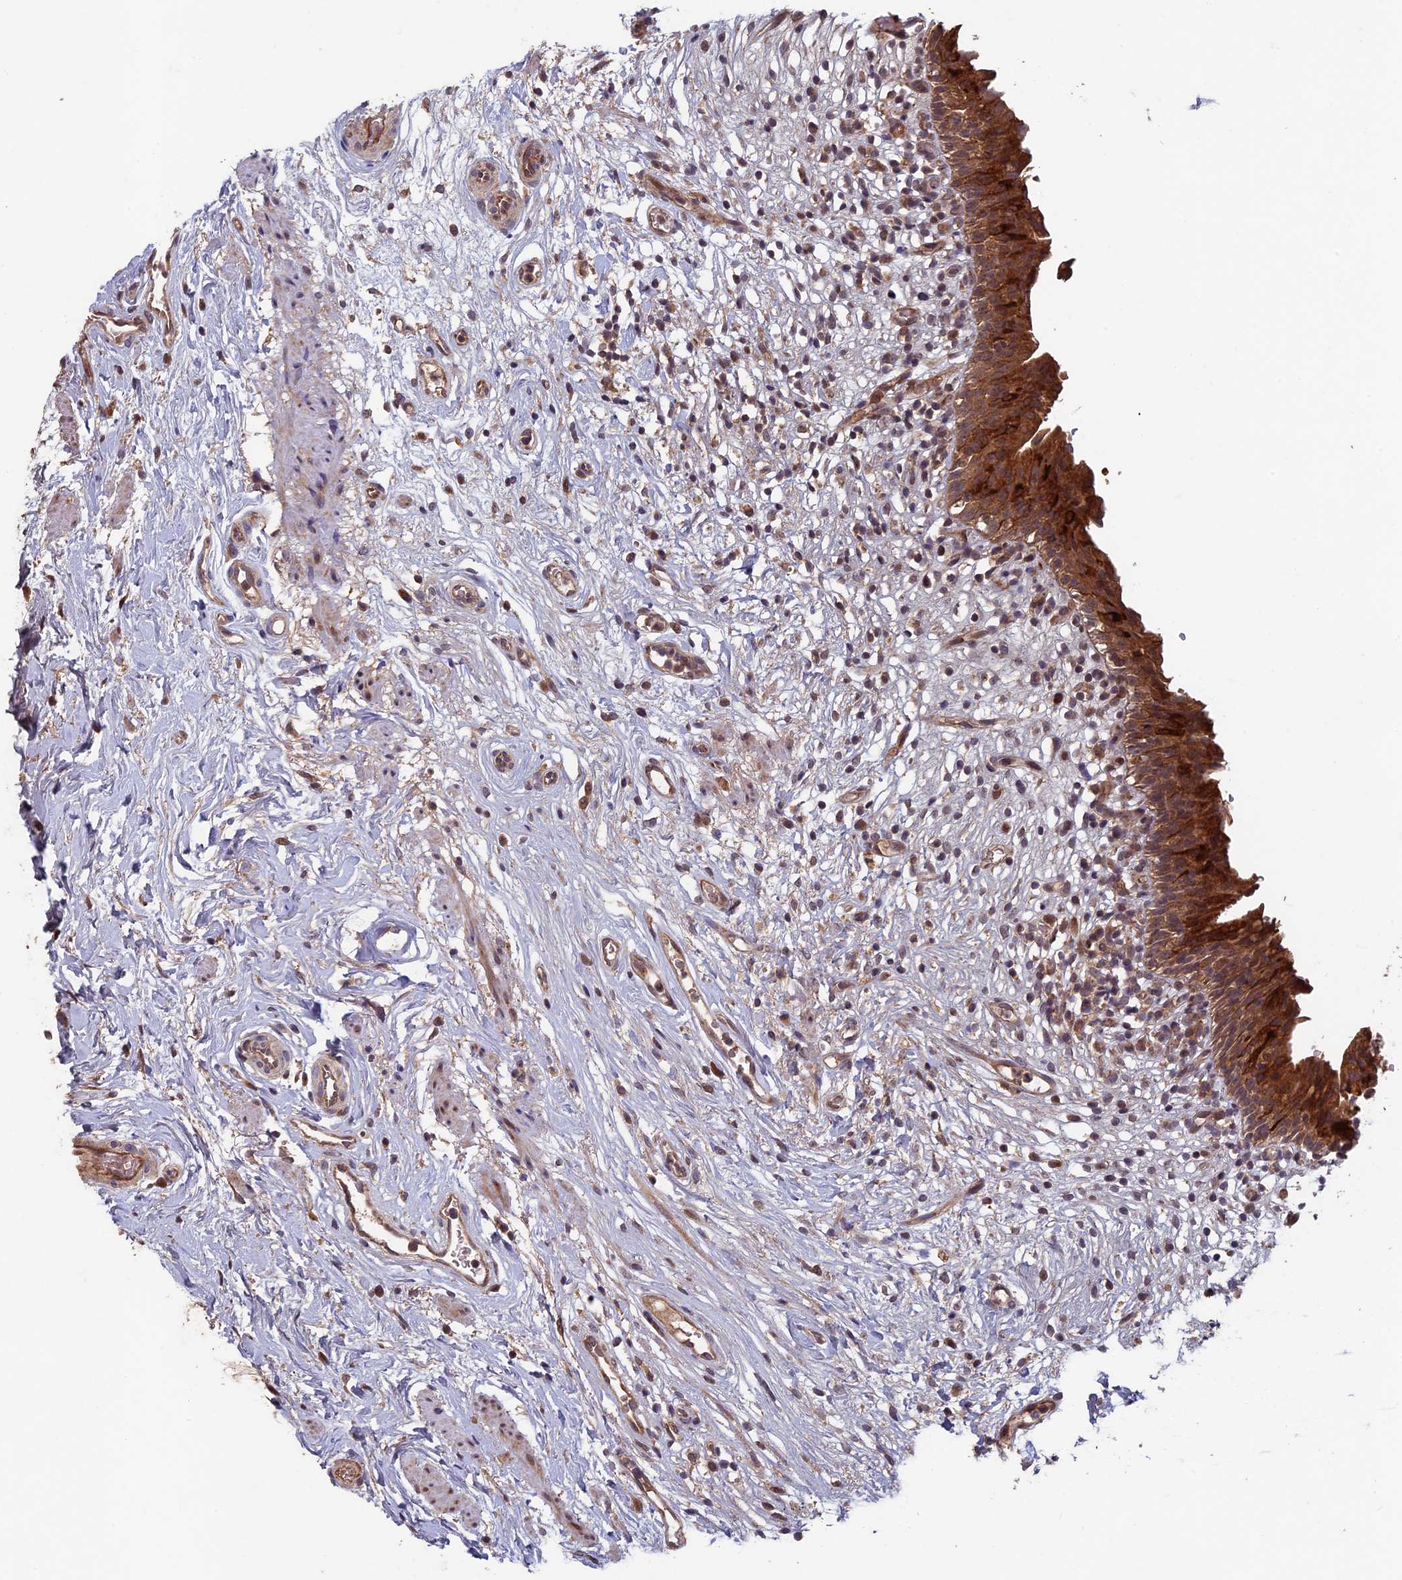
{"staining": {"intensity": "strong", "quantity": "25%-75%", "location": "cytoplasmic/membranous"}, "tissue": "urinary bladder", "cell_type": "Urothelial cells", "image_type": "normal", "snomed": [{"axis": "morphology", "description": "Normal tissue, NOS"}, {"axis": "morphology", "description": "Inflammation, NOS"}, {"axis": "topography", "description": "Urinary bladder"}], "caption": "Immunohistochemical staining of unremarkable urinary bladder exhibits strong cytoplasmic/membranous protein expression in about 25%-75% of urothelial cells.", "gene": "RCCD1", "patient": {"sex": "male", "age": 63}}